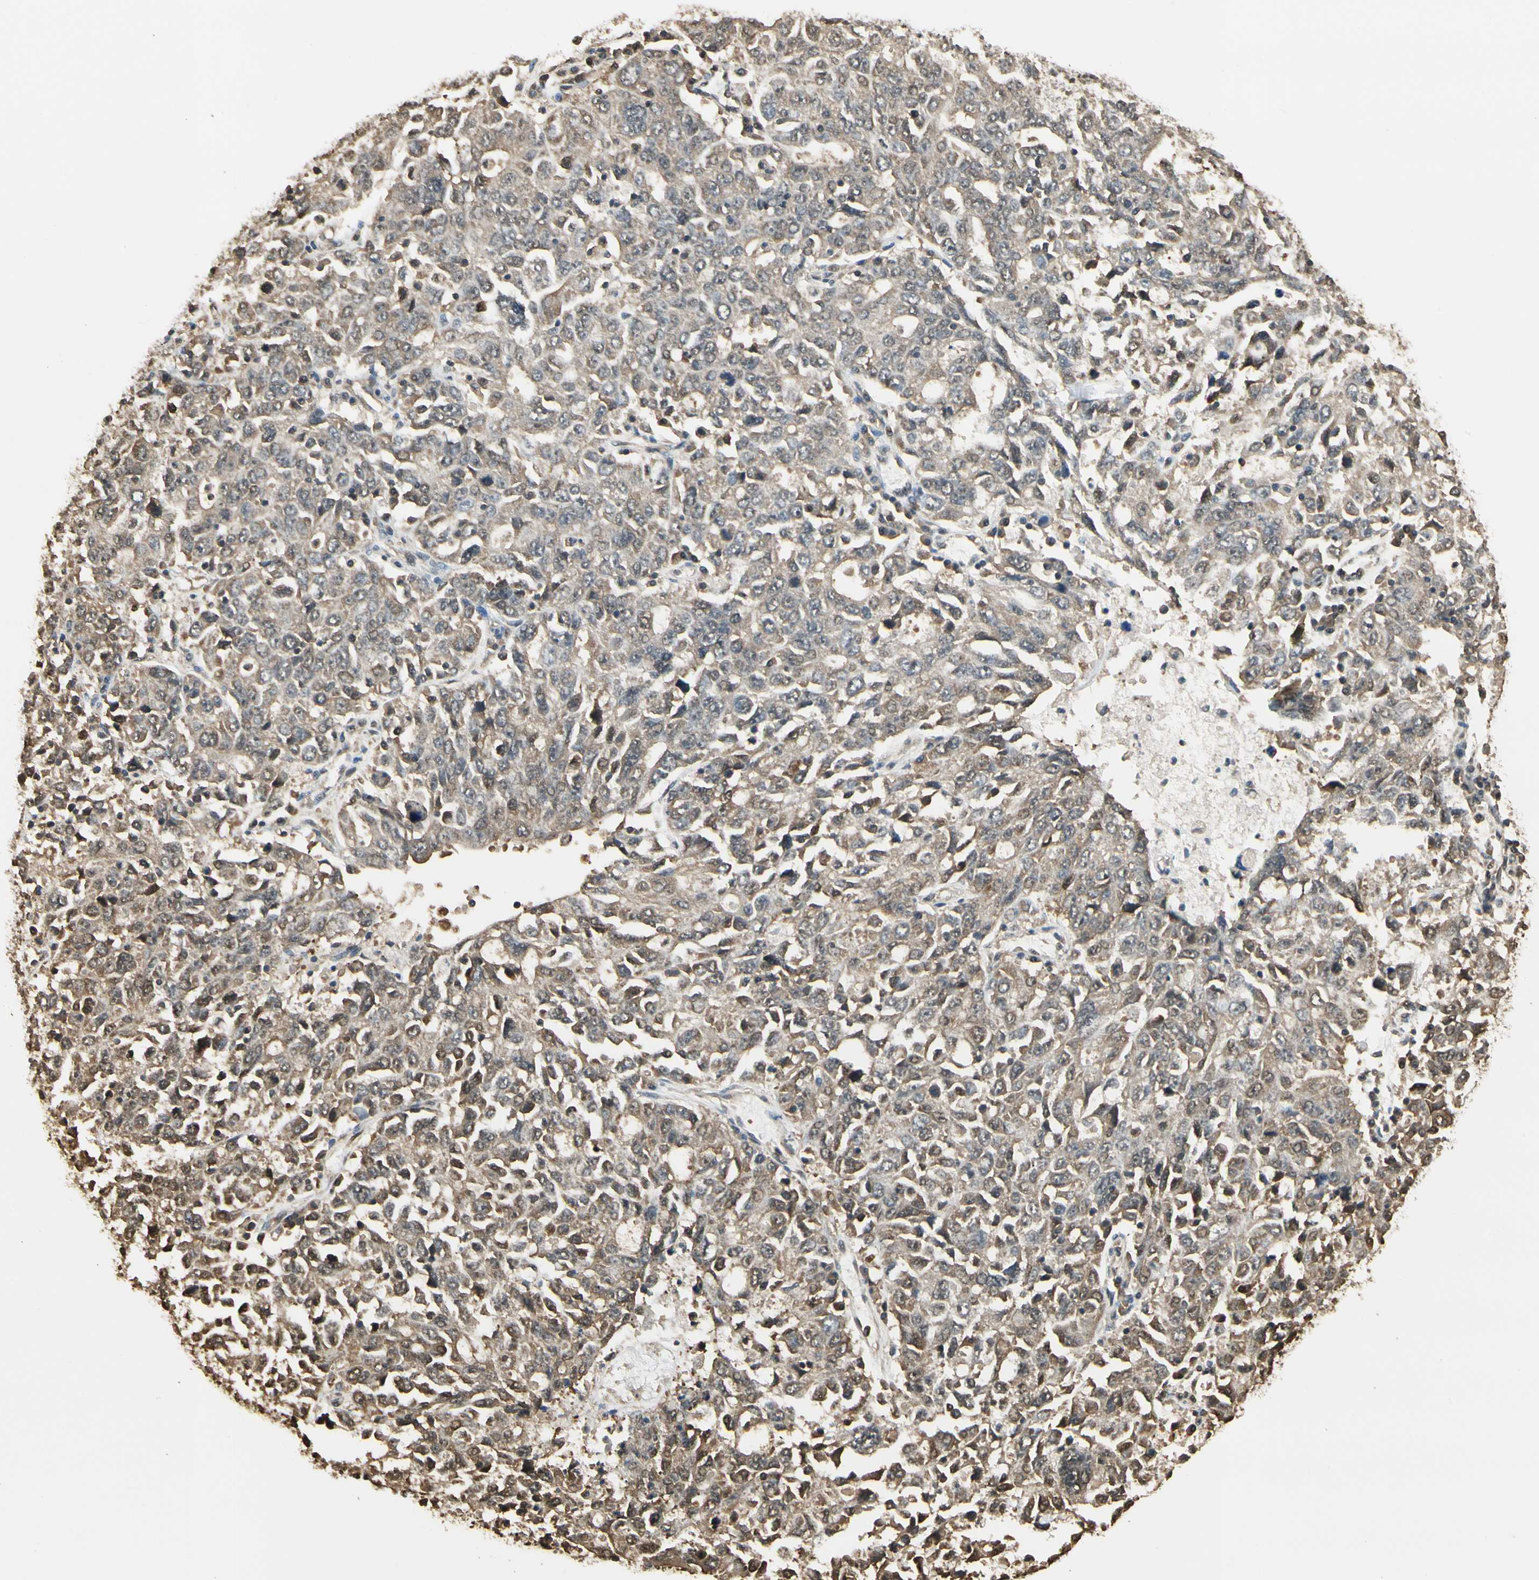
{"staining": {"intensity": "moderate", "quantity": ">75%", "location": "cytoplasmic/membranous"}, "tissue": "ovarian cancer", "cell_type": "Tumor cells", "image_type": "cancer", "snomed": [{"axis": "morphology", "description": "Carcinoma, endometroid"}, {"axis": "topography", "description": "Ovary"}], "caption": "Immunohistochemical staining of ovarian cancer (endometroid carcinoma) demonstrates medium levels of moderate cytoplasmic/membranous protein staining in about >75% of tumor cells.", "gene": "YWHAE", "patient": {"sex": "female", "age": 62}}